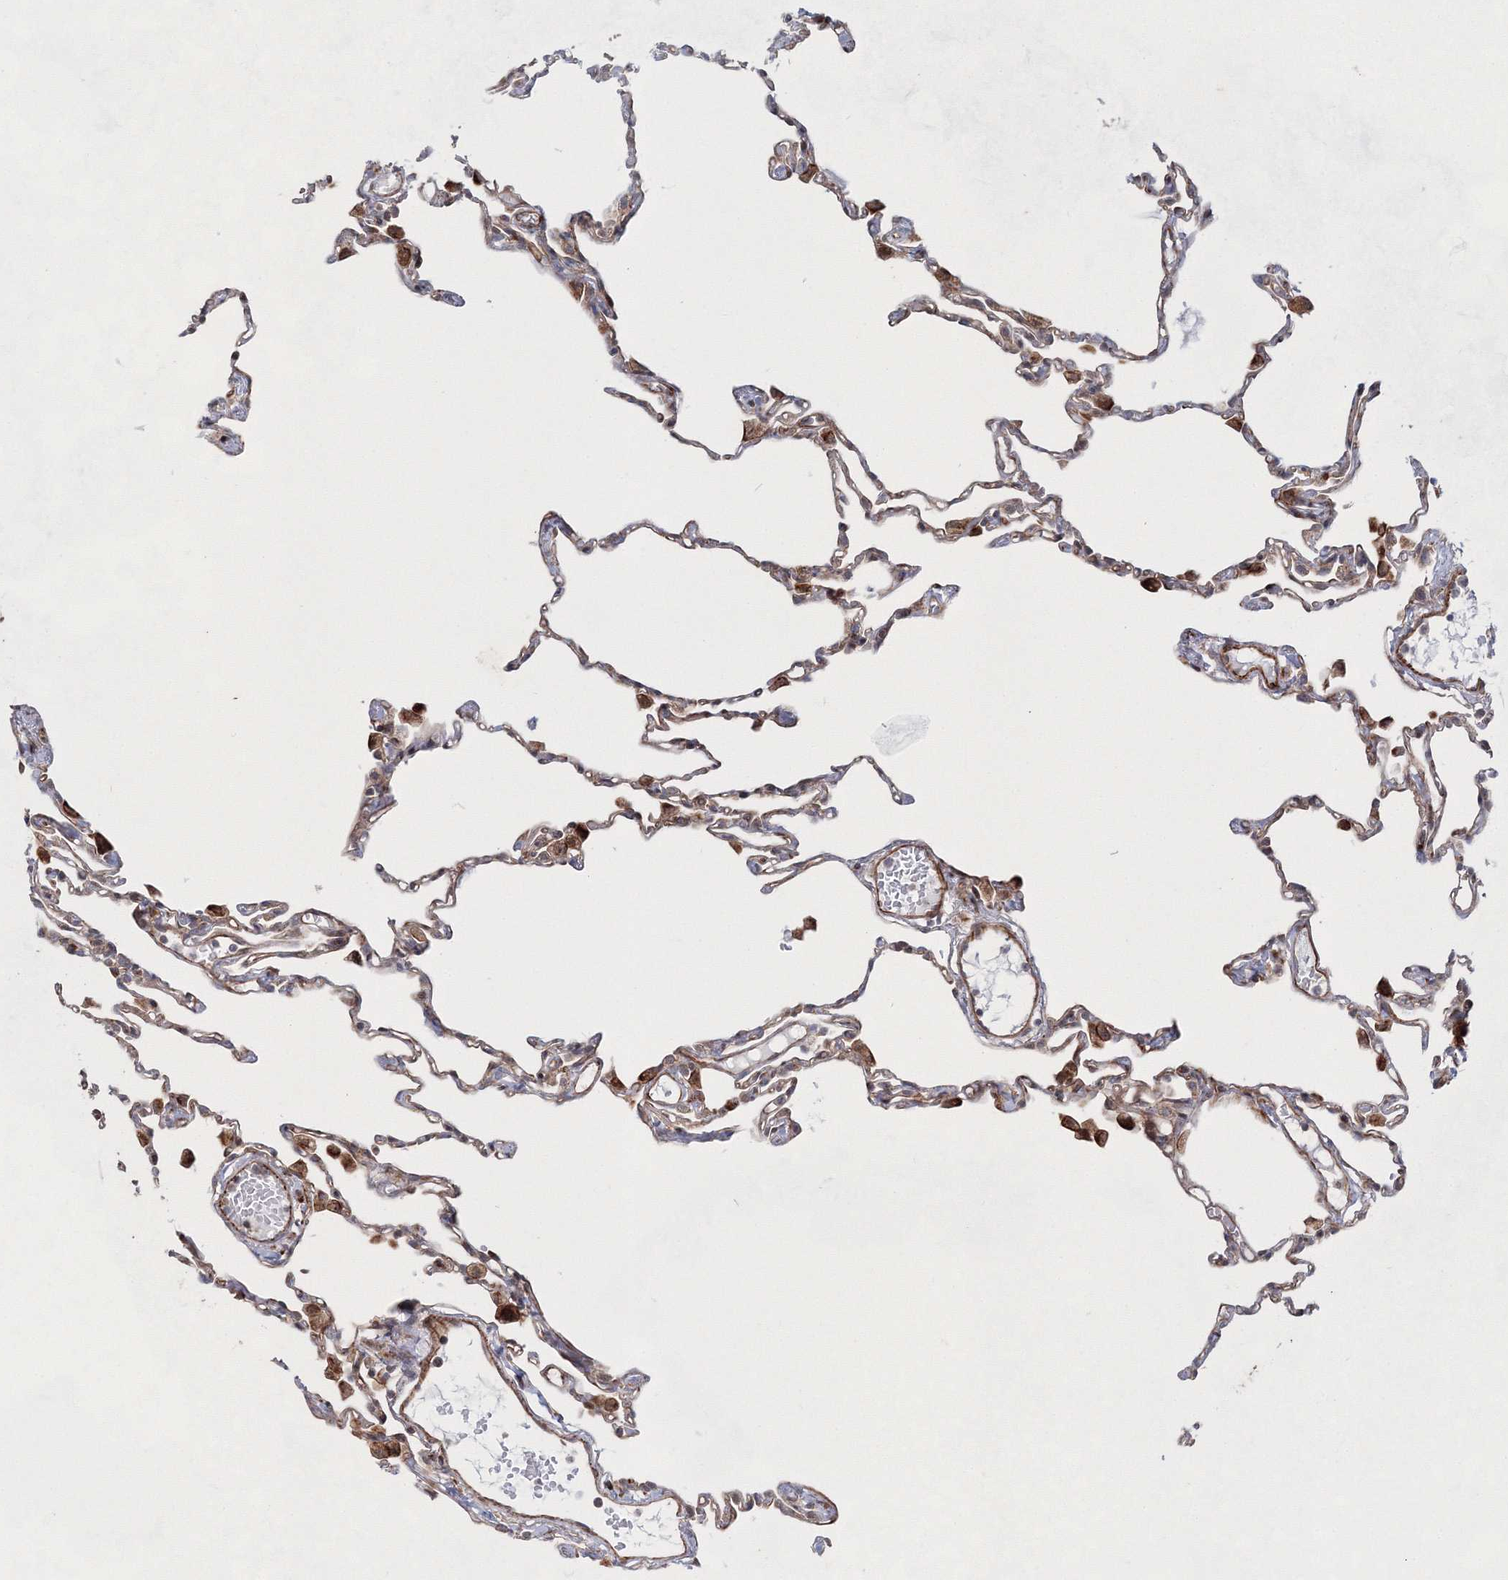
{"staining": {"intensity": "weak", "quantity": "25%-75%", "location": "cytoplasmic/membranous"}, "tissue": "lung", "cell_type": "Alveolar cells", "image_type": "normal", "snomed": [{"axis": "morphology", "description": "Normal tissue, NOS"}, {"axis": "topography", "description": "Lung"}], "caption": "Protein expression analysis of unremarkable lung displays weak cytoplasmic/membranous staining in about 25%-75% of alveolar cells. The staining is performed using DAB brown chromogen to label protein expression. The nuclei are counter-stained blue using hematoxylin.", "gene": "SNIP1", "patient": {"sex": "female", "age": 49}}